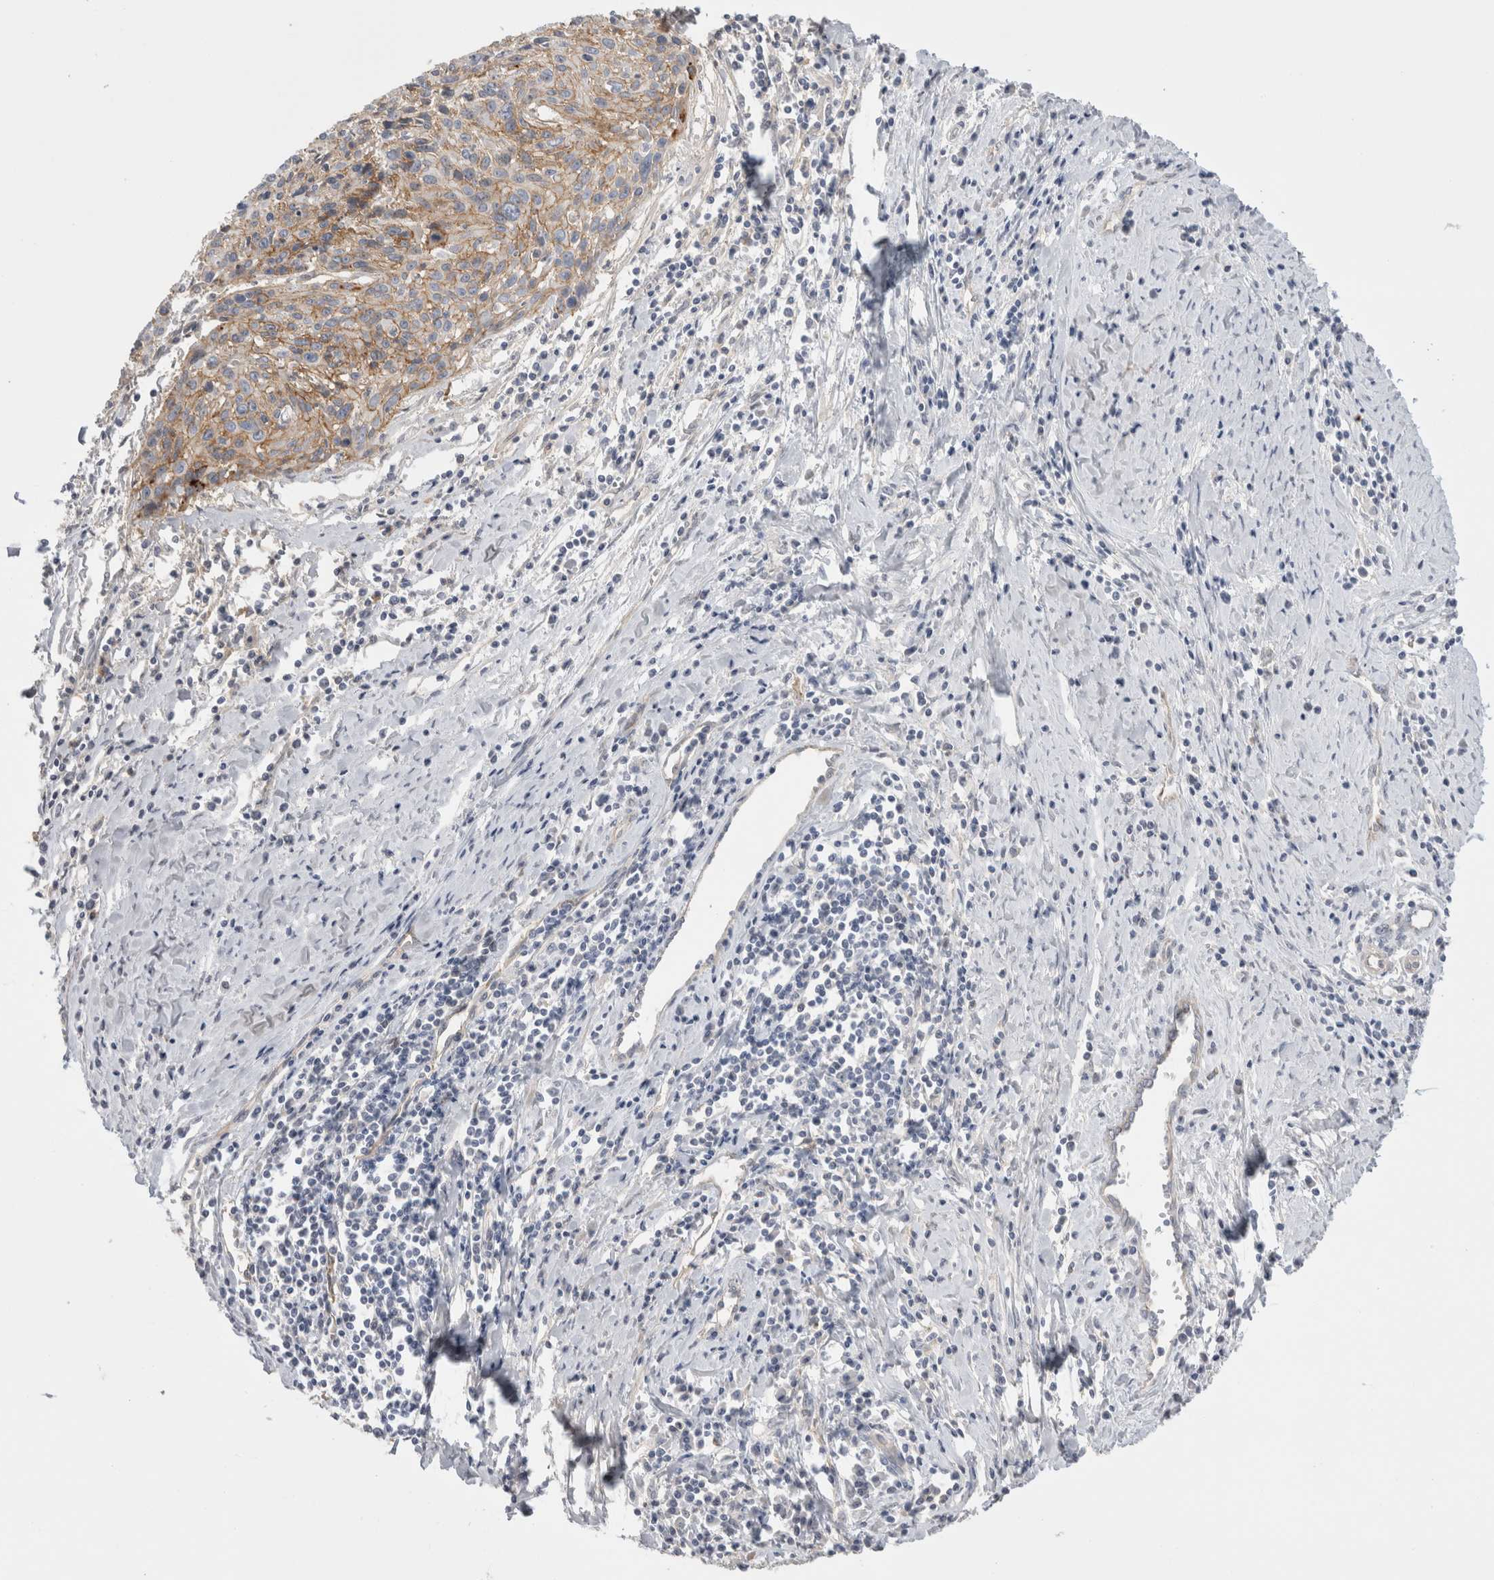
{"staining": {"intensity": "moderate", "quantity": ">75%", "location": "cytoplasmic/membranous"}, "tissue": "cervical cancer", "cell_type": "Tumor cells", "image_type": "cancer", "snomed": [{"axis": "morphology", "description": "Squamous cell carcinoma, NOS"}, {"axis": "topography", "description": "Cervix"}], "caption": "Tumor cells demonstrate medium levels of moderate cytoplasmic/membranous positivity in approximately >75% of cells in cervical cancer (squamous cell carcinoma).", "gene": "VANGL1", "patient": {"sex": "female", "age": 51}}